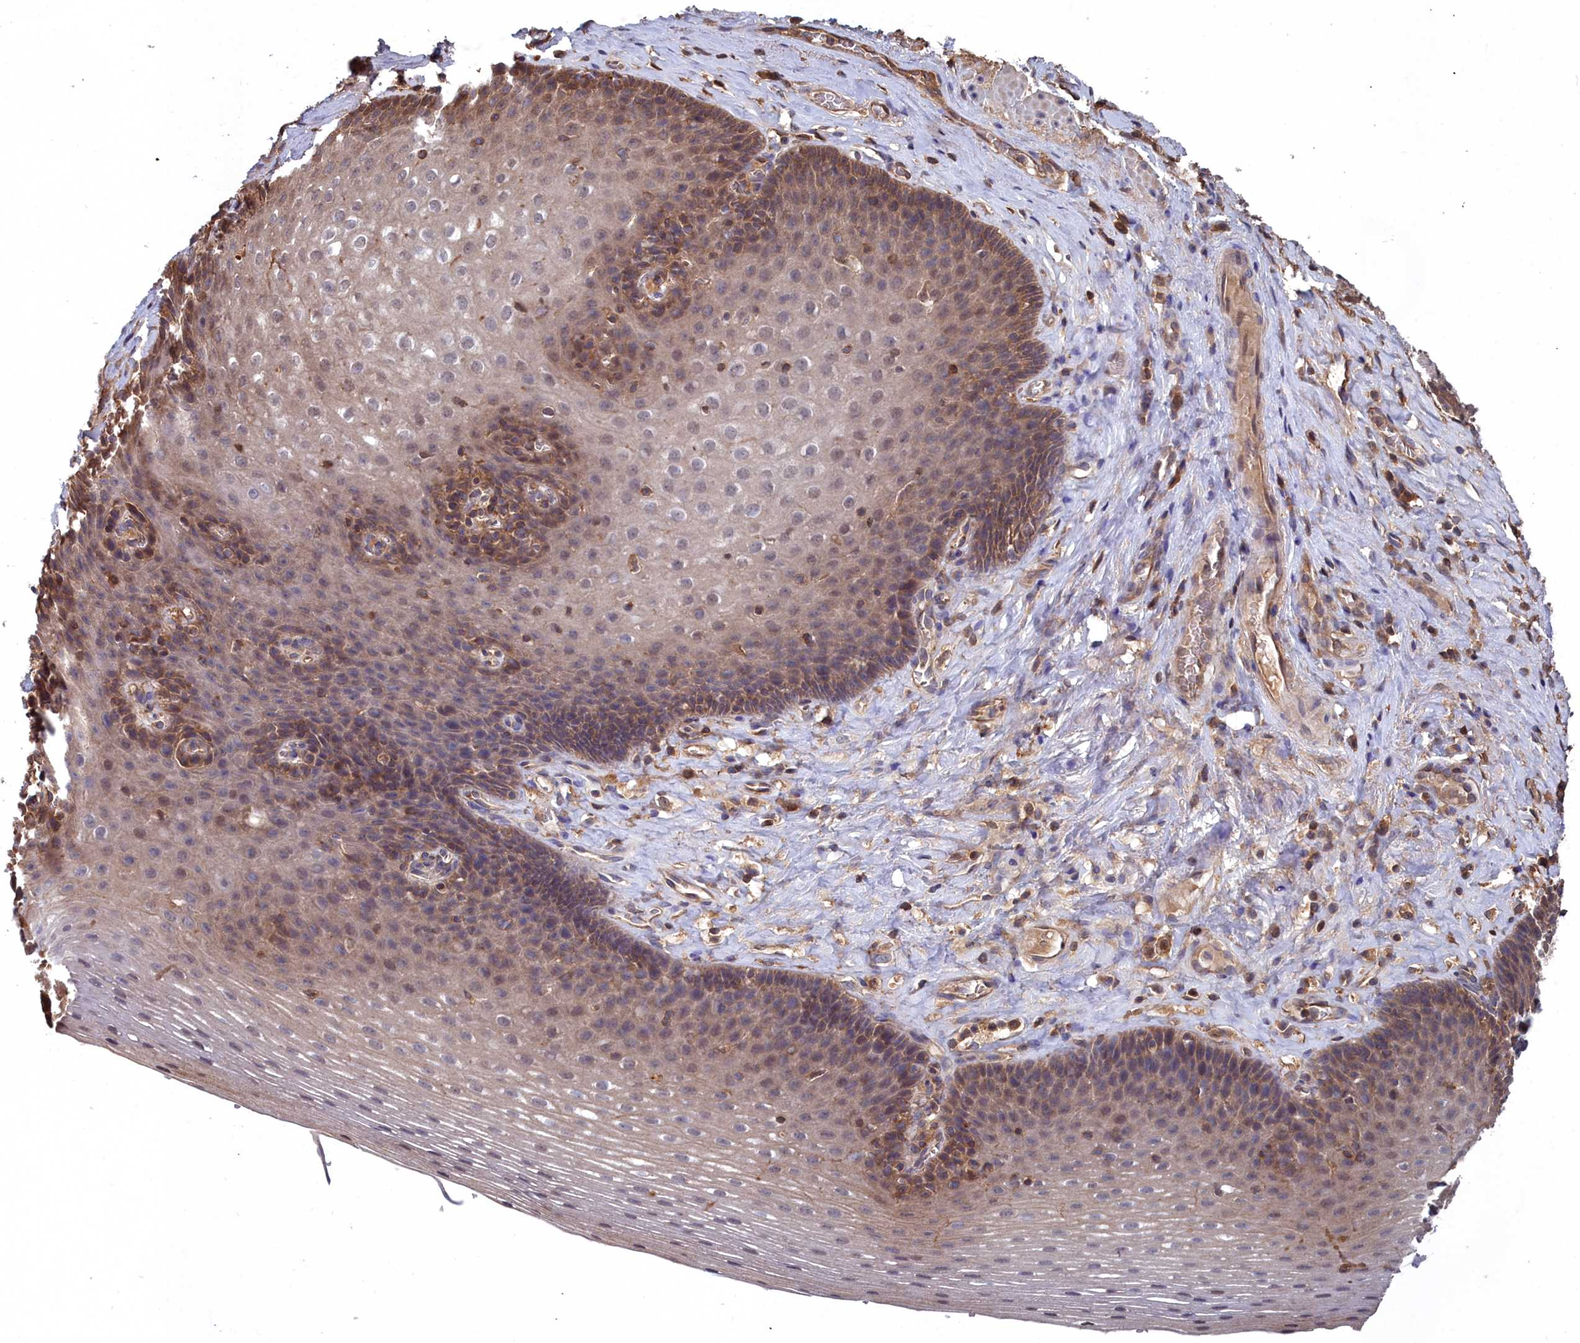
{"staining": {"intensity": "moderate", "quantity": "25%-75%", "location": "cytoplasmic/membranous,nuclear"}, "tissue": "esophagus", "cell_type": "Squamous epithelial cells", "image_type": "normal", "snomed": [{"axis": "morphology", "description": "Normal tissue, NOS"}, {"axis": "topography", "description": "Esophagus"}], "caption": "High-power microscopy captured an IHC image of normal esophagus, revealing moderate cytoplasmic/membranous,nuclear staining in approximately 25%-75% of squamous epithelial cells.", "gene": "GFRA2", "patient": {"sex": "female", "age": 66}}